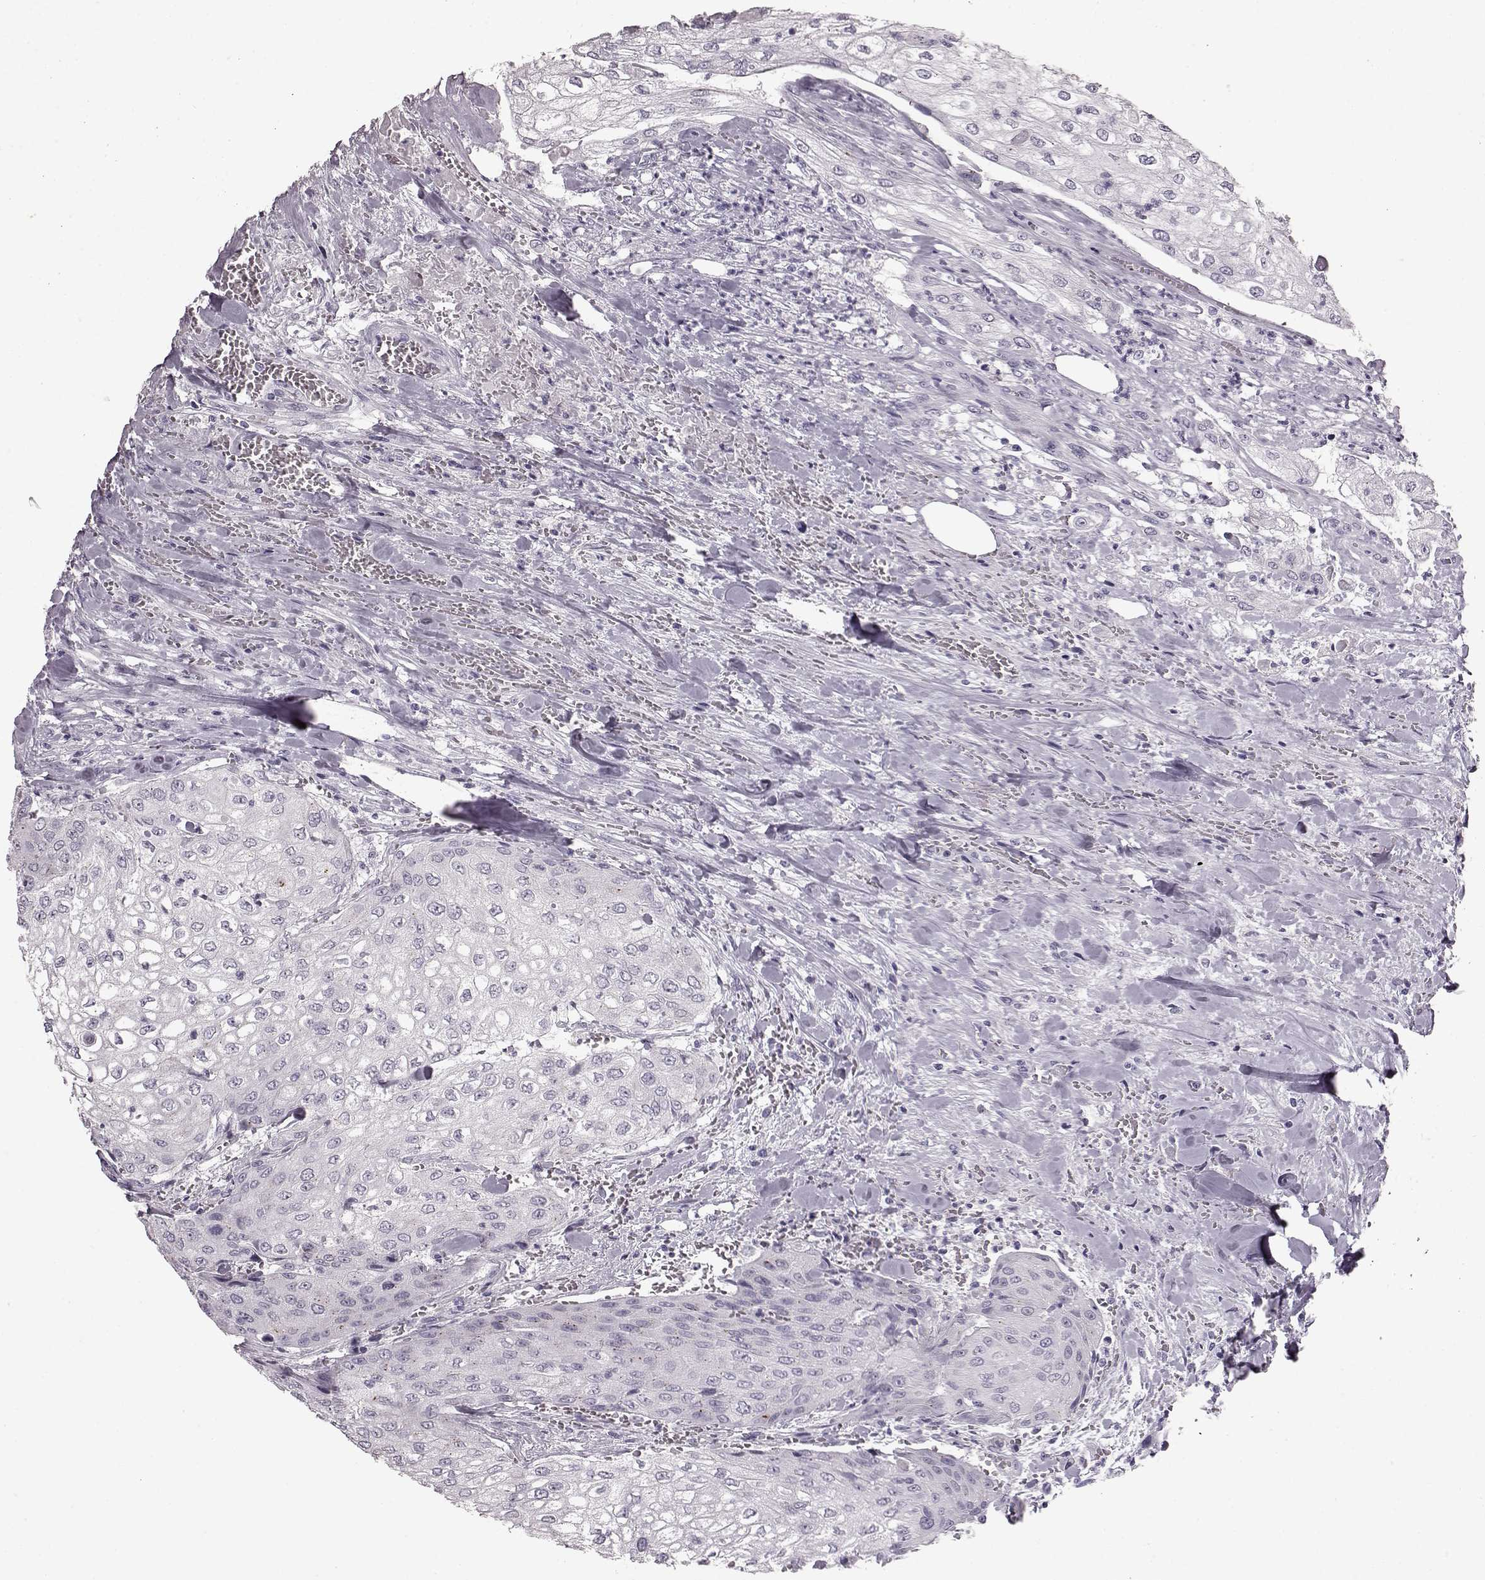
{"staining": {"intensity": "negative", "quantity": "none", "location": "none"}, "tissue": "urothelial cancer", "cell_type": "Tumor cells", "image_type": "cancer", "snomed": [{"axis": "morphology", "description": "Urothelial carcinoma, High grade"}, {"axis": "topography", "description": "Urinary bladder"}], "caption": "Urothelial carcinoma (high-grade) stained for a protein using immunohistochemistry (IHC) displays no staining tumor cells.", "gene": "TCHHL1", "patient": {"sex": "male", "age": 62}}